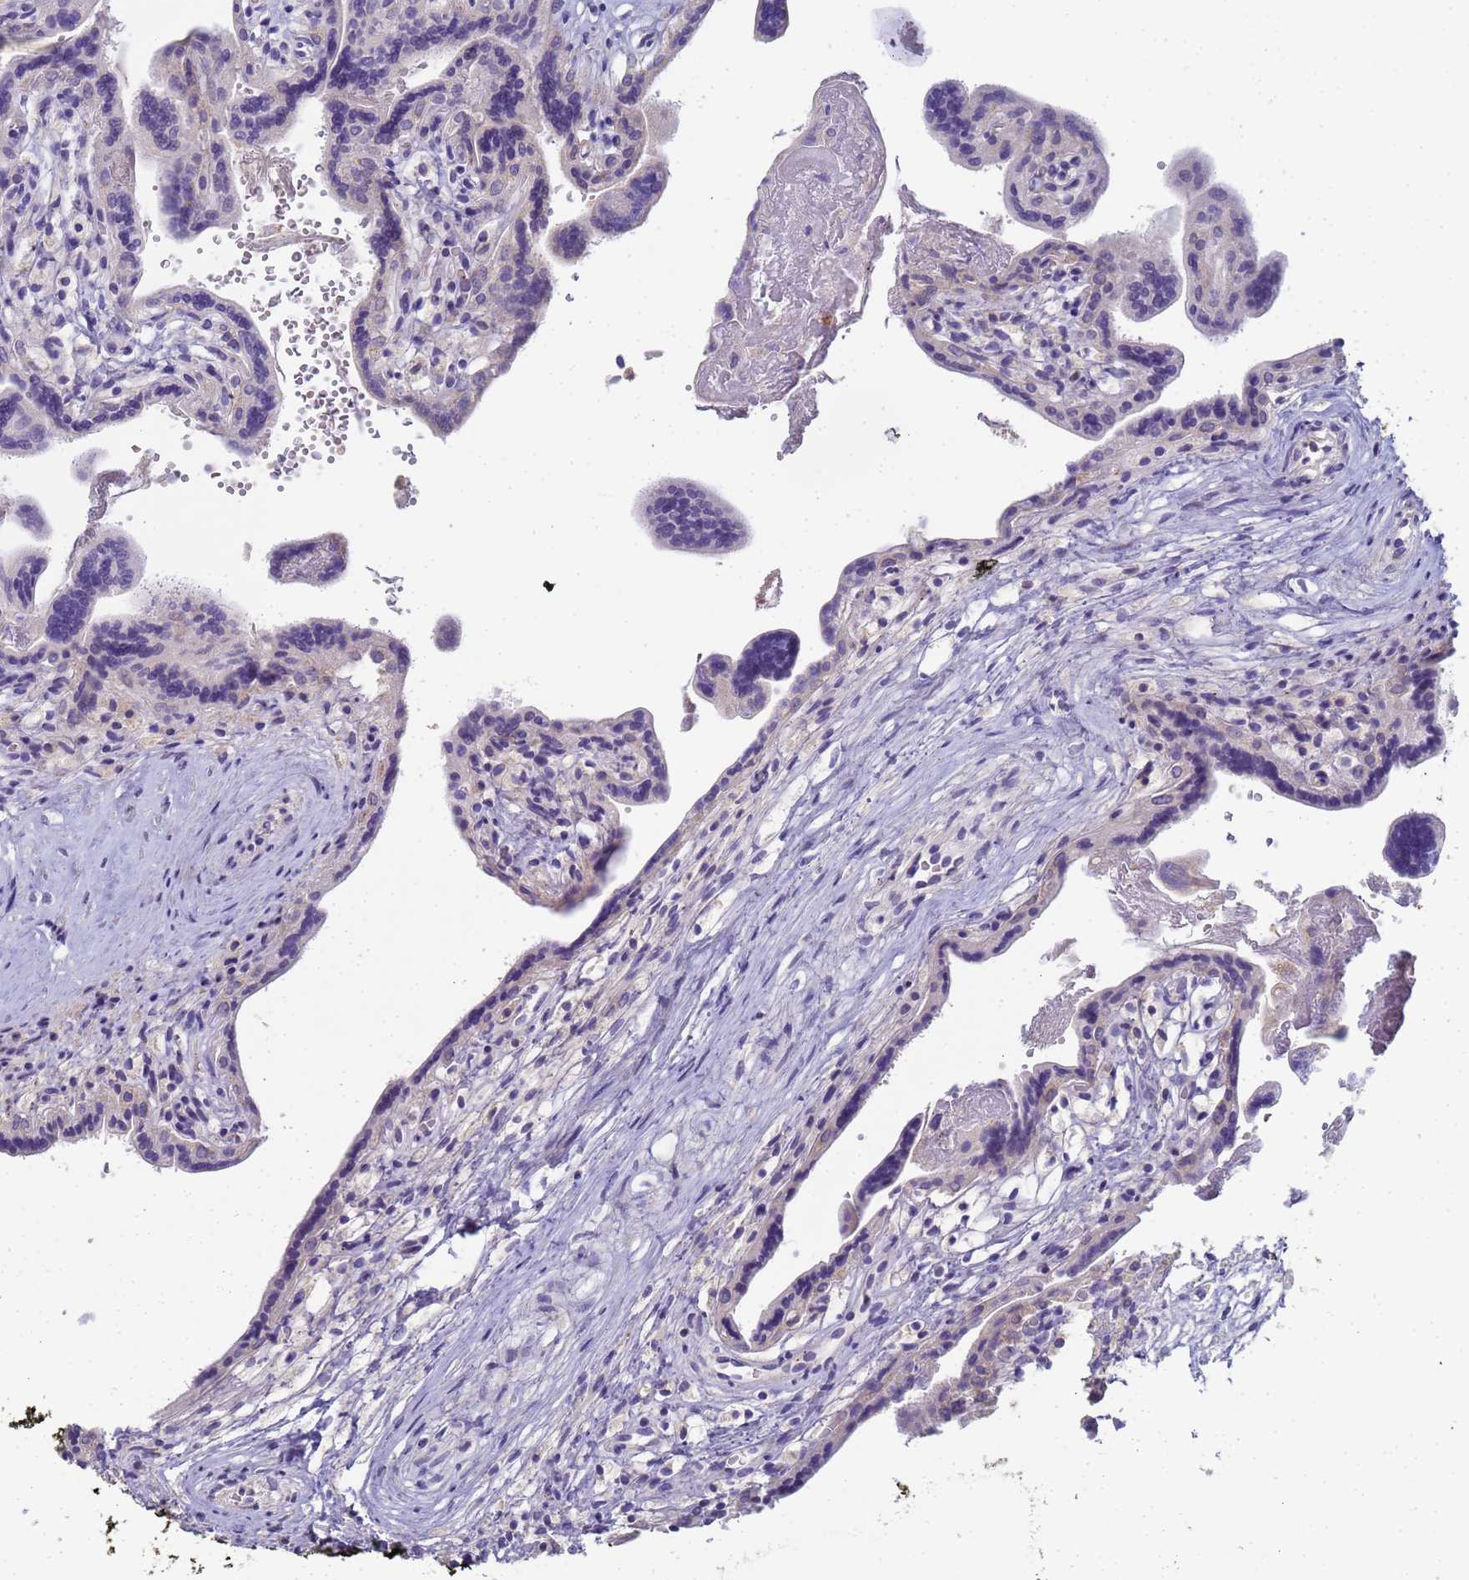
{"staining": {"intensity": "negative", "quantity": "none", "location": "none"}, "tissue": "placenta", "cell_type": "Trophoblastic cells", "image_type": "normal", "snomed": [{"axis": "morphology", "description": "Normal tissue, NOS"}, {"axis": "topography", "description": "Placenta"}], "caption": "High power microscopy photomicrograph of an immunohistochemistry (IHC) histopathology image of normal placenta, revealing no significant expression in trophoblastic cells. (Immunohistochemistry (ihc), brightfield microscopy, high magnification).", "gene": "CR1", "patient": {"sex": "female", "age": 37}}